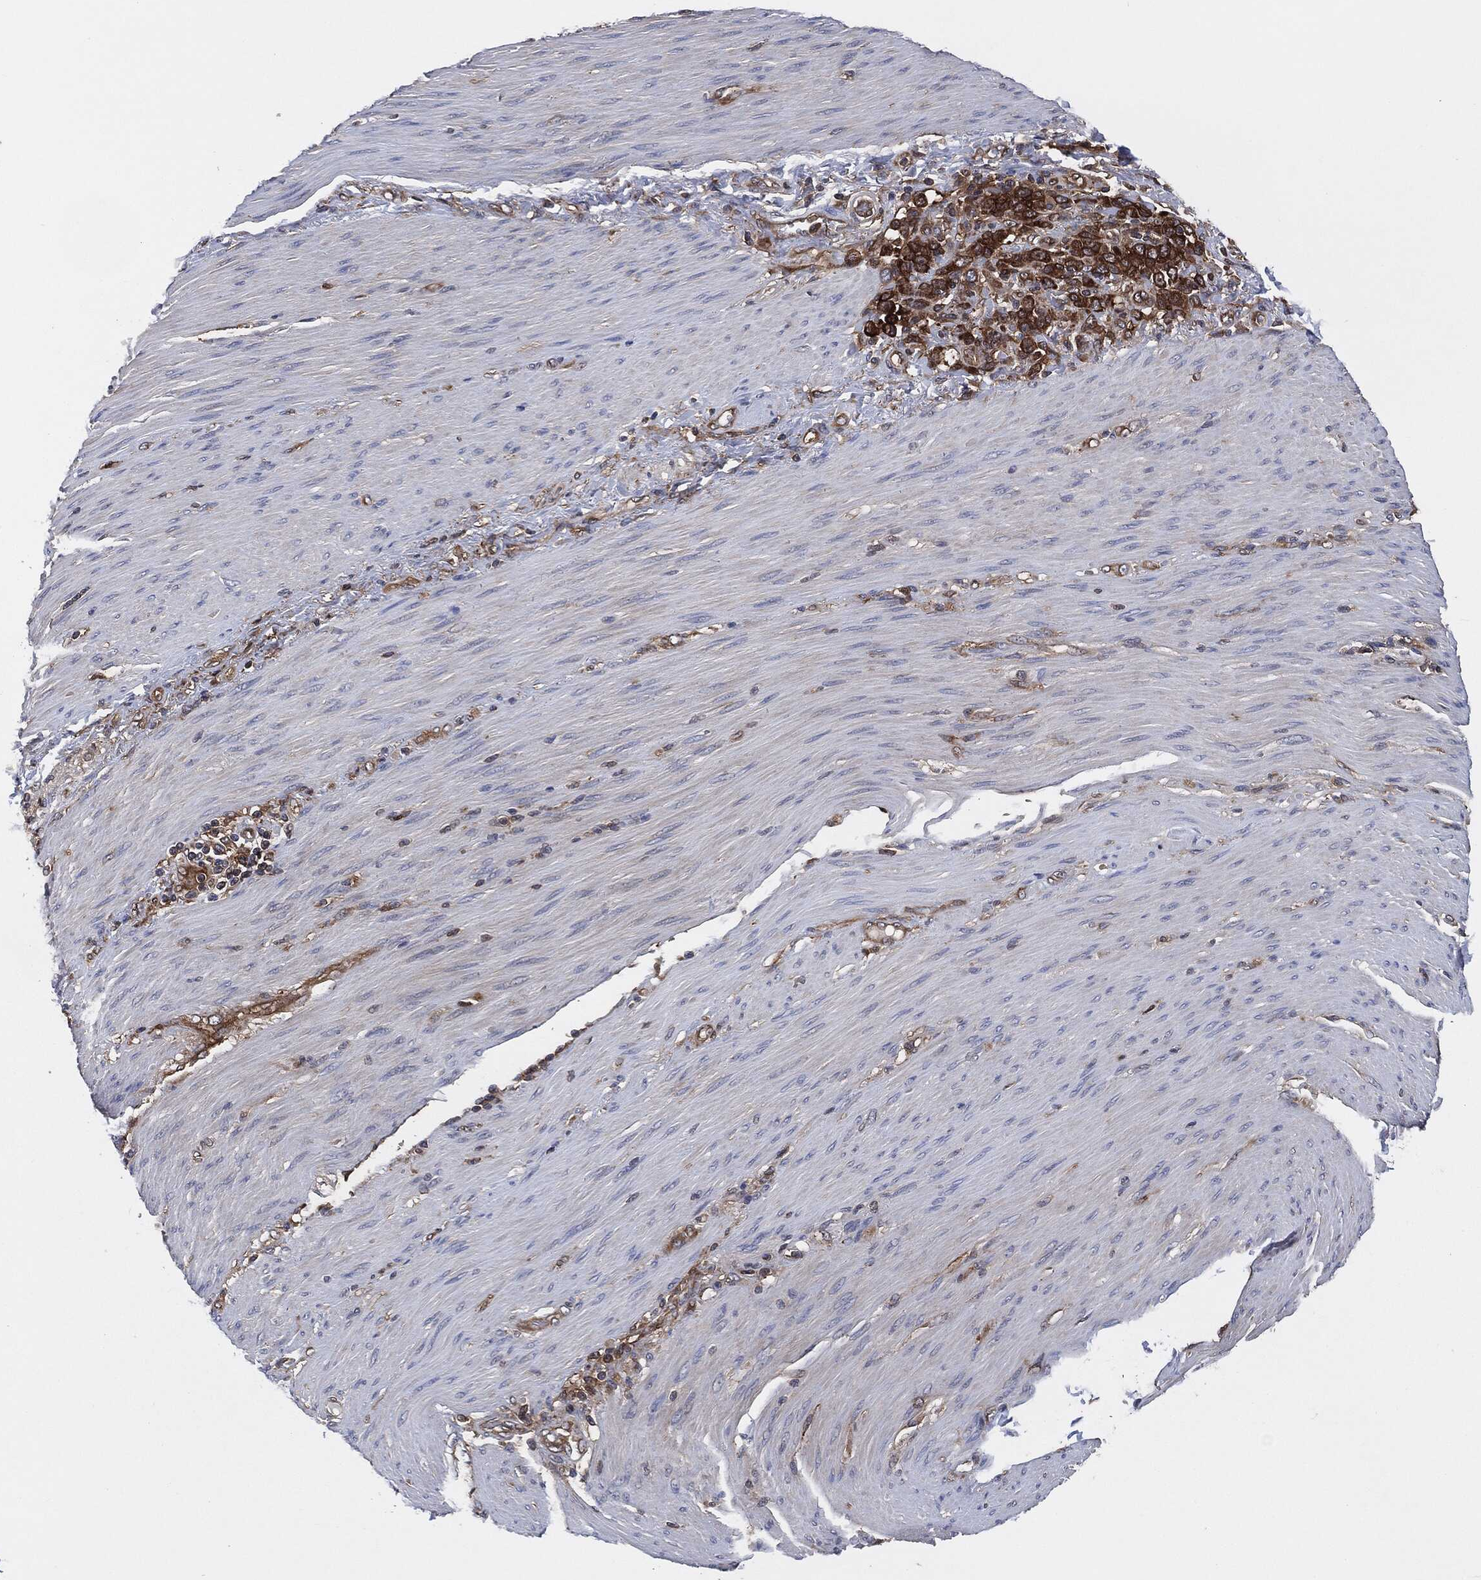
{"staining": {"intensity": "strong", "quantity": "25%-75%", "location": "cytoplasmic/membranous"}, "tissue": "stomach cancer", "cell_type": "Tumor cells", "image_type": "cancer", "snomed": [{"axis": "morphology", "description": "Normal tissue, NOS"}, {"axis": "morphology", "description": "Adenocarcinoma, NOS"}, {"axis": "topography", "description": "Stomach"}], "caption": "This micrograph displays immunohistochemistry staining of human stomach cancer, with high strong cytoplasmic/membranous expression in about 25%-75% of tumor cells.", "gene": "XPNPEP1", "patient": {"sex": "female", "age": 79}}